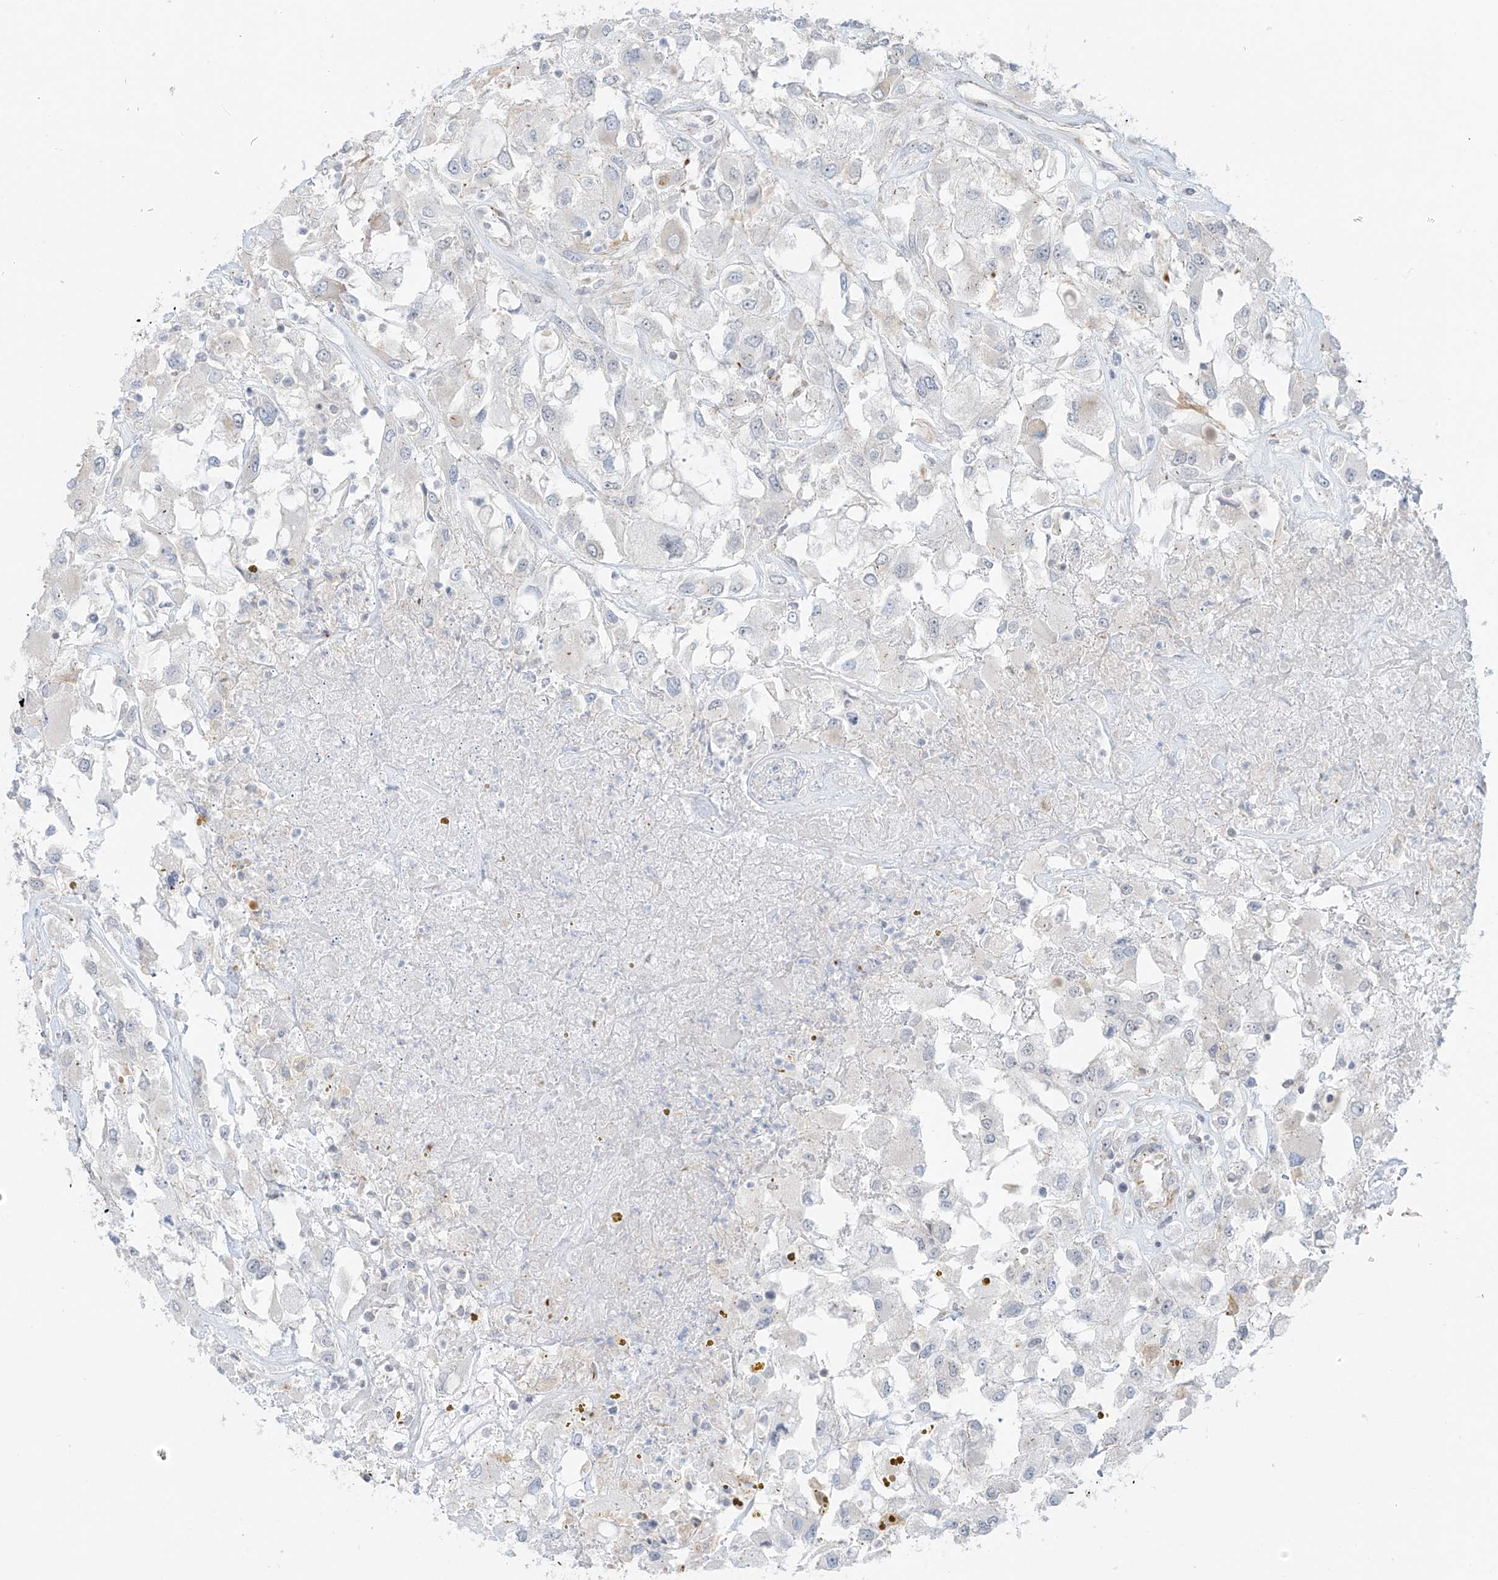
{"staining": {"intensity": "negative", "quantity": "none", "location": "none"}, "tissue": "renal cancer", "cell_type": "Tumor cells", "image_type": "cancer", "snomed": [{"axis": "morphology", "description": "Adenocarcinoma, NOS"}, {"axis": "topography", "description": "Kidney"}], "caption": "The immunohistochemistry (IHC) histopathology image has no significant positivity in tumor cells of renal cancer tissue. (Immunohistochemistry, brightfield microscopy, high magnification).", "gene": "HS6ST2", "patient": {"sex": "female", "age": 52}}